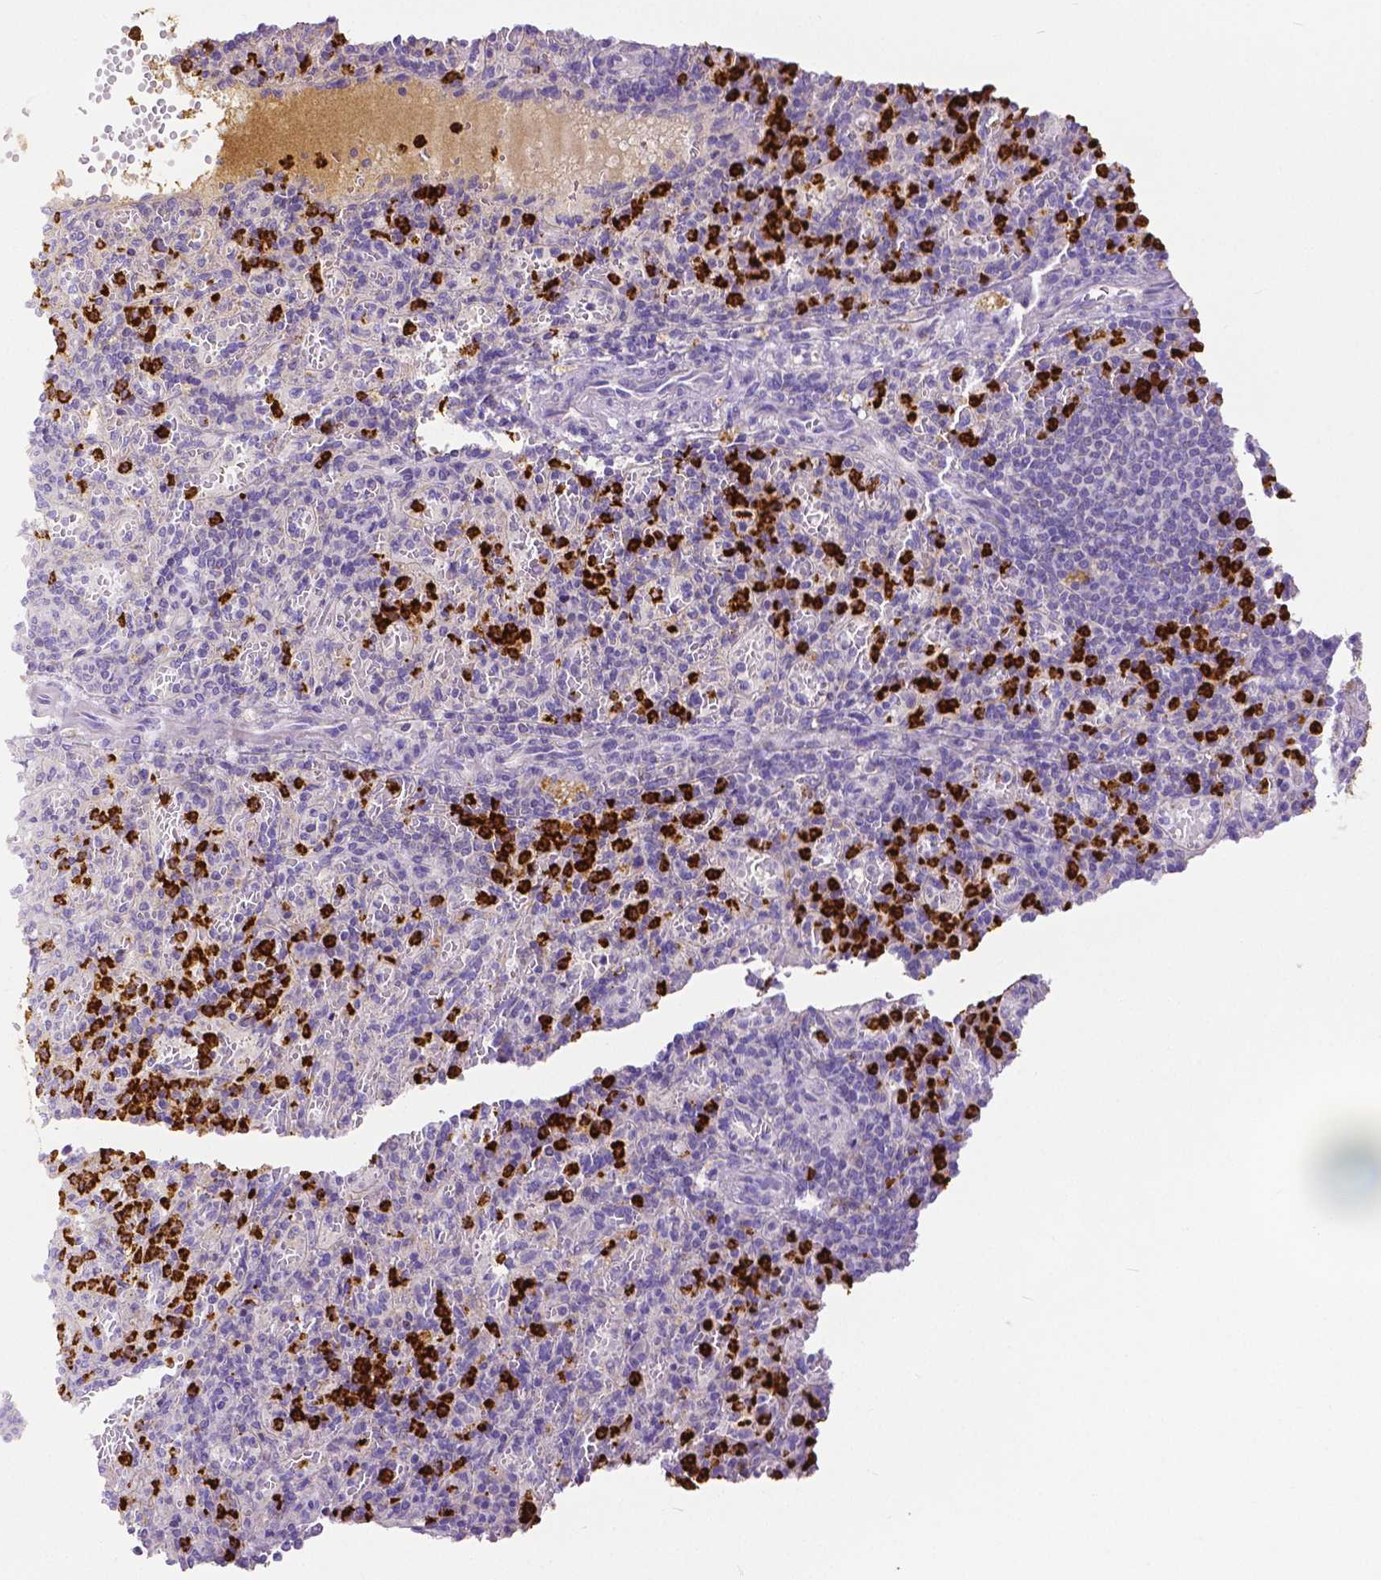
{"staining": {"intensity": "strong", "quantity": "25%-75%", "location": "cytoplasmic/membranous"}, "tissue": "spleen", "cell_type": "Cells in red pulp", "image_type": "normal", "snomed": [{"axis": "morphology", "description": "Normal tissue, NOS"}, {"axis": "topography", "description": "Spleen"}], "caption": "An immunohistochemistry micrograph of normal tissue is shown. Protein staining in brown shows strong cytoplasmic/membranous positivity in spleen within cells in red pulp.", "gene": "MMP9", "patient": {"sex": "female", "age": 74}}